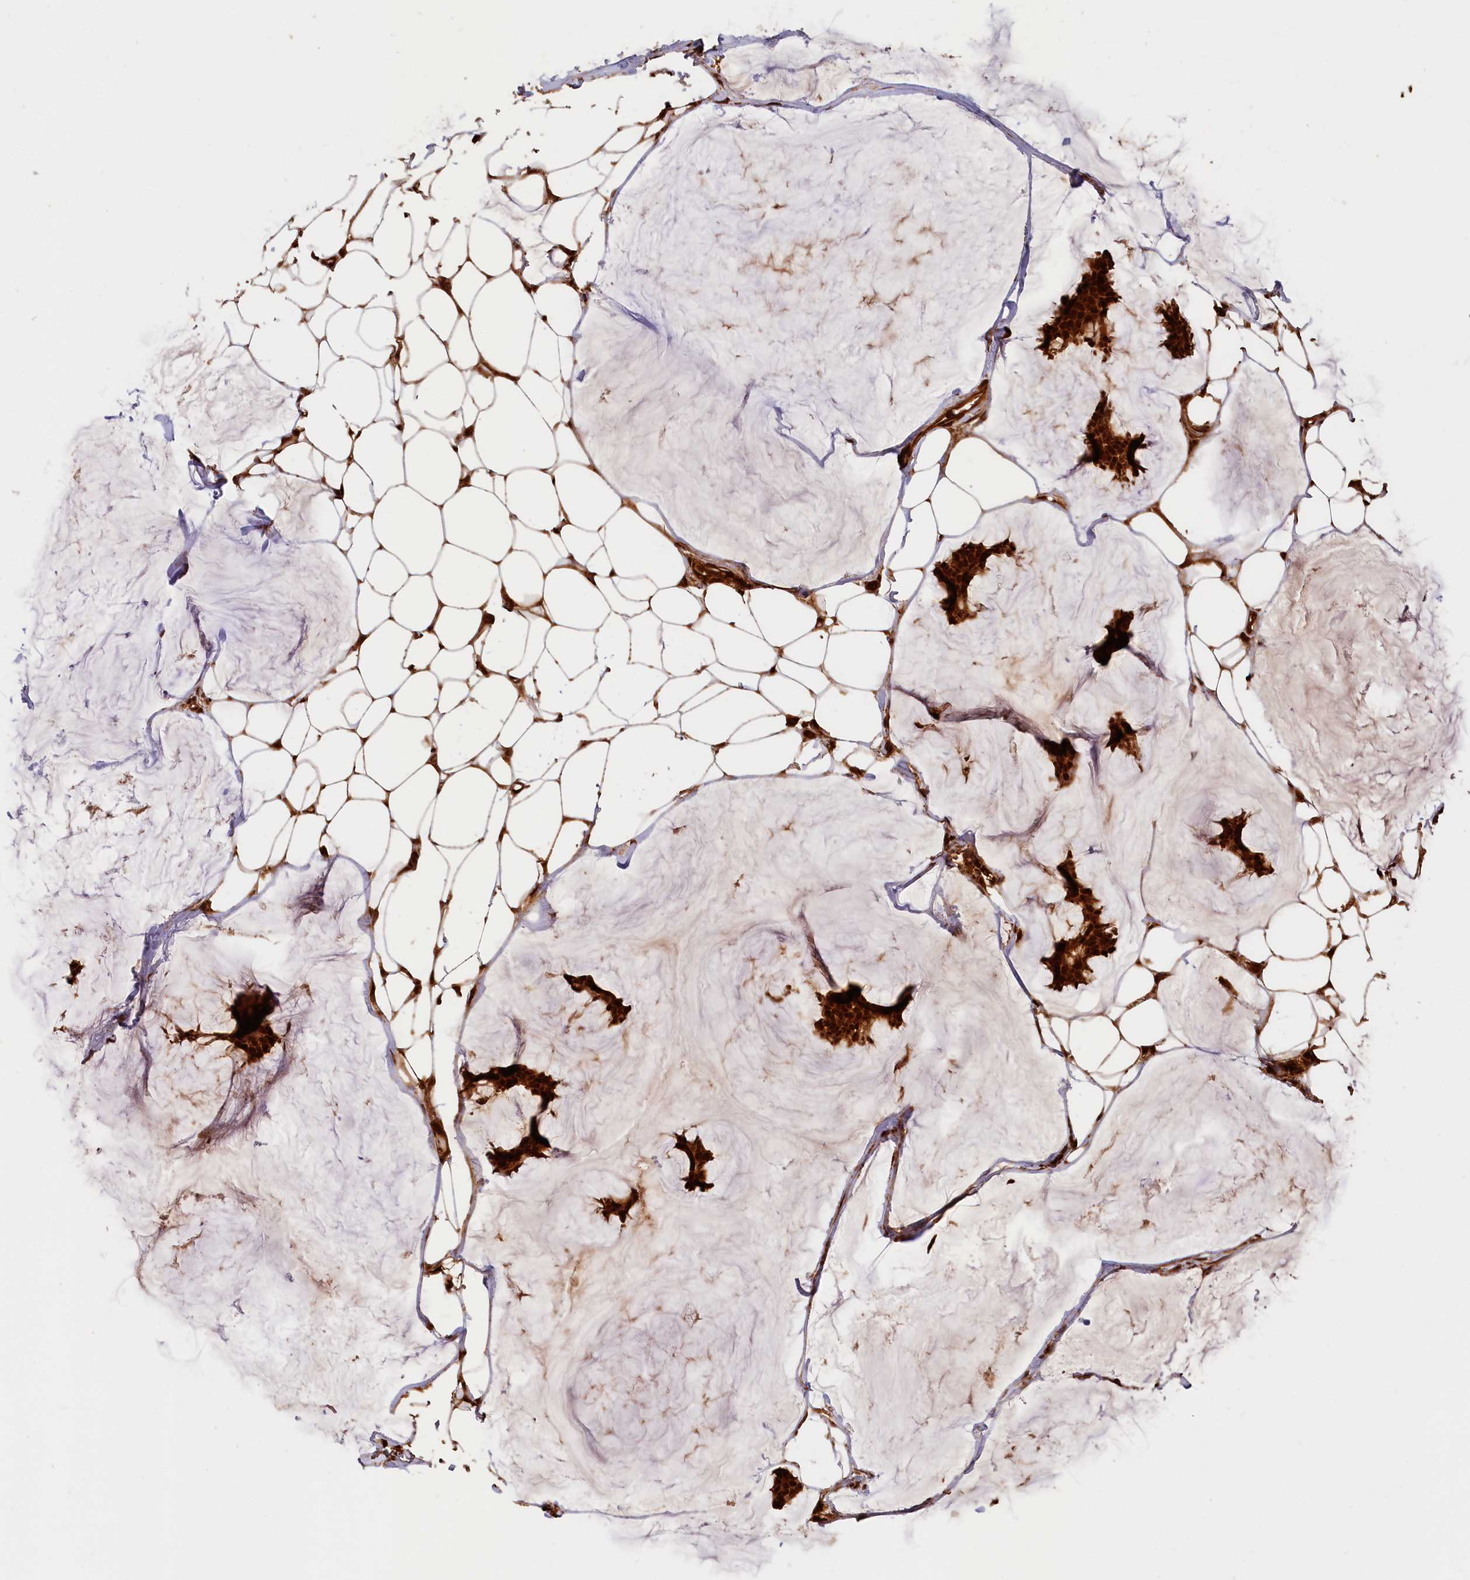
{"staining": {"intensity": "strong", "quantity": ">75%", "location": "cytoplasmic/membranous,nuclear"}, "tissue": "breast cancer", "cell_type": "Tumor cells", "image_type": "cancer", "snomed": [{"axis": "morphology", "description": "Duct carcinoma"}, {"axis": "topography", "description": "Breast"}], "caption": "Immunohistochemical staining of human breast cancer (intraductal carcinoma) displays high levels of strong cytoplasmic/membranous and nuclear protein expression in about >75% of tumor cells.", "gene": "MMP15", "patient": {"sex": "female", "age": 93}}